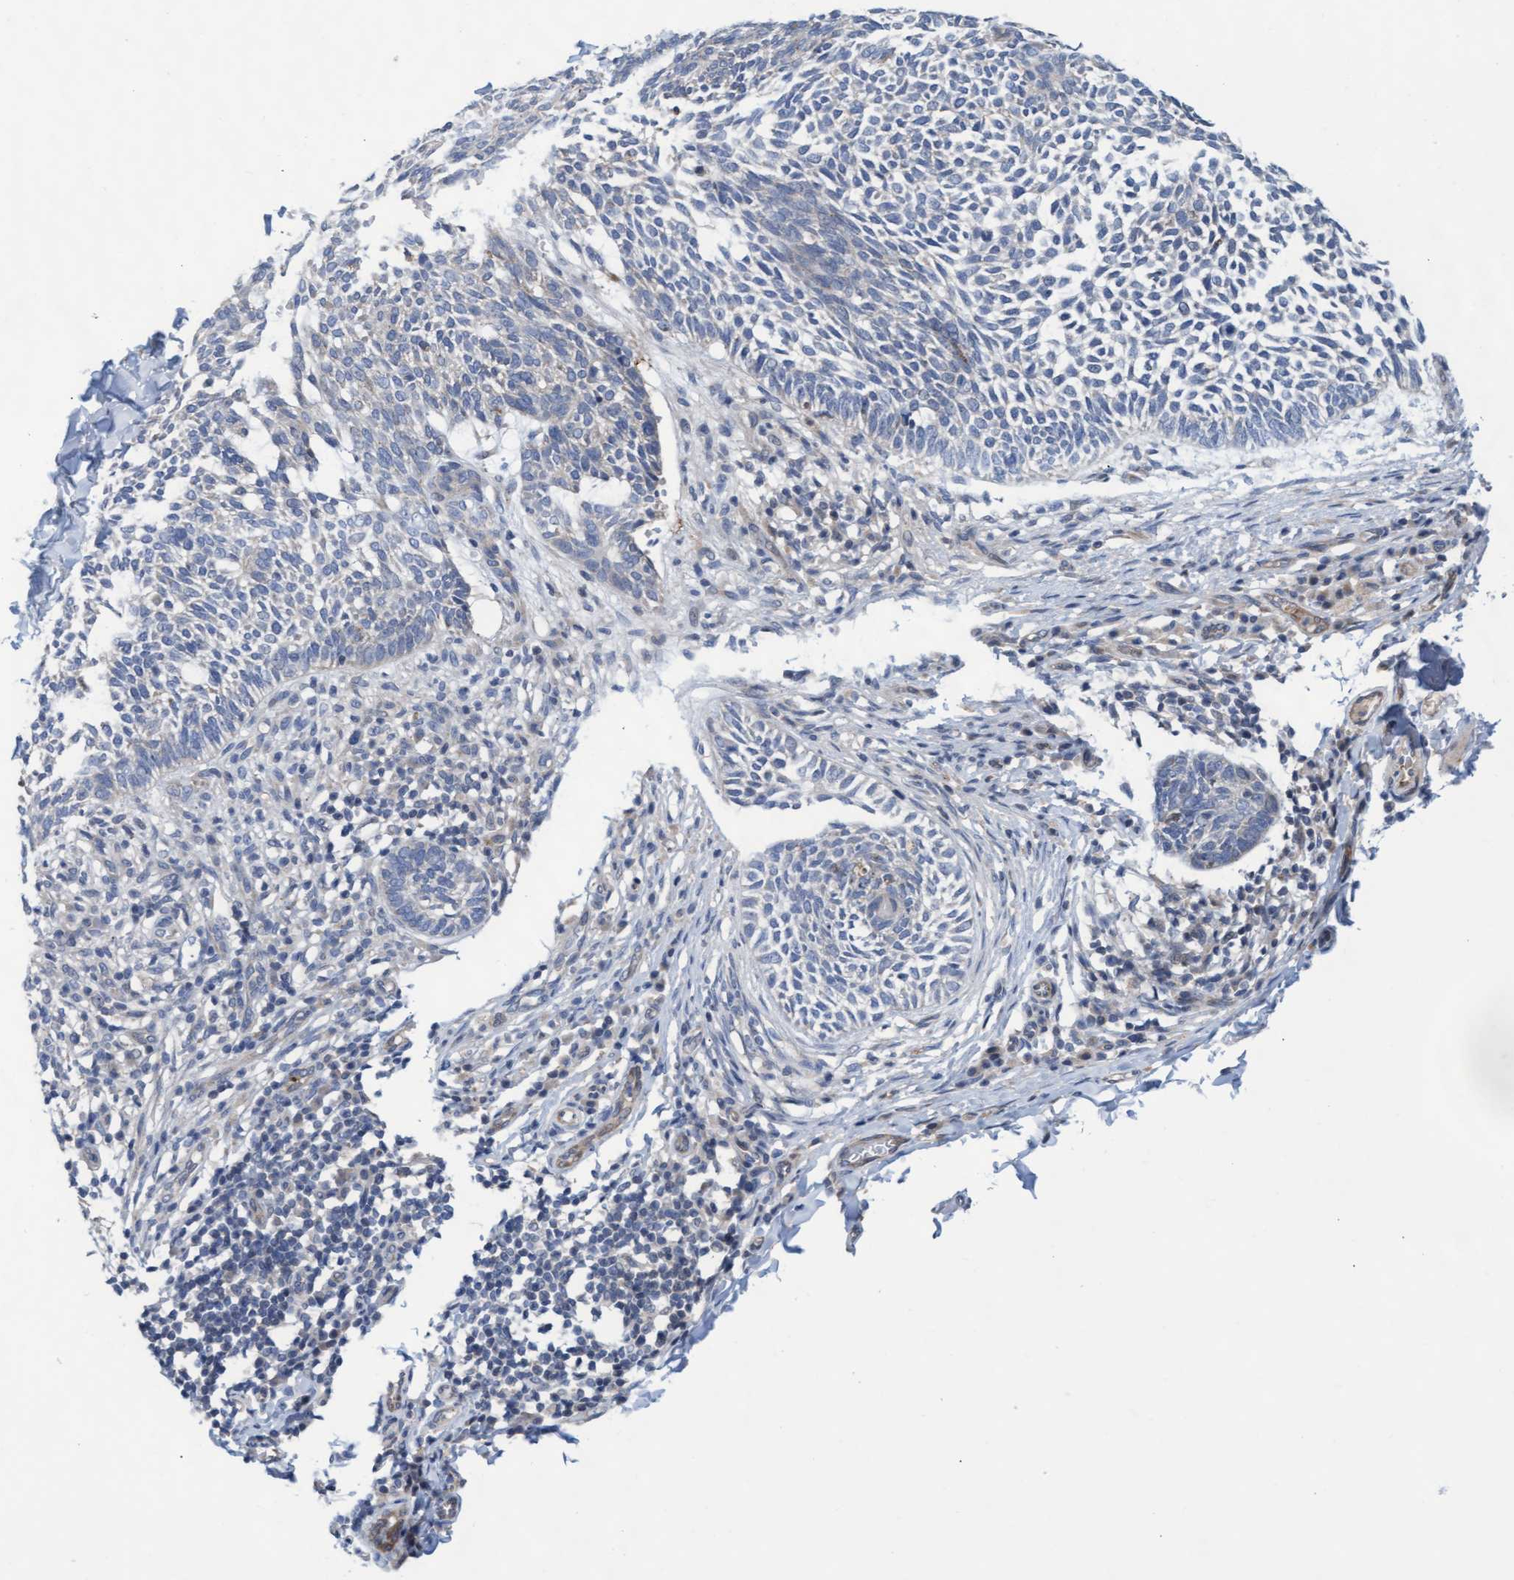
{"staining": {"intensity": "weak", "quantity": "<25%", "location": "cytoplasmic/membranous"}, "tissue": "skin cancer", "cell_type": "Tumor cells", "image_type": "cancer", "snomed": [{"axis": "morphology", "description": "Normal tissue, NOS"}, {"axis": "morphology", "description": "Basal cell carcinoma"}, {"axis": "topography", "description": "Skin"}], "caption": "Tumor cells show no significant protein expression in basal cell carcinoma (skin).", "gene": "ABCF2", "patient": {"sex": "male", "age": 87}}